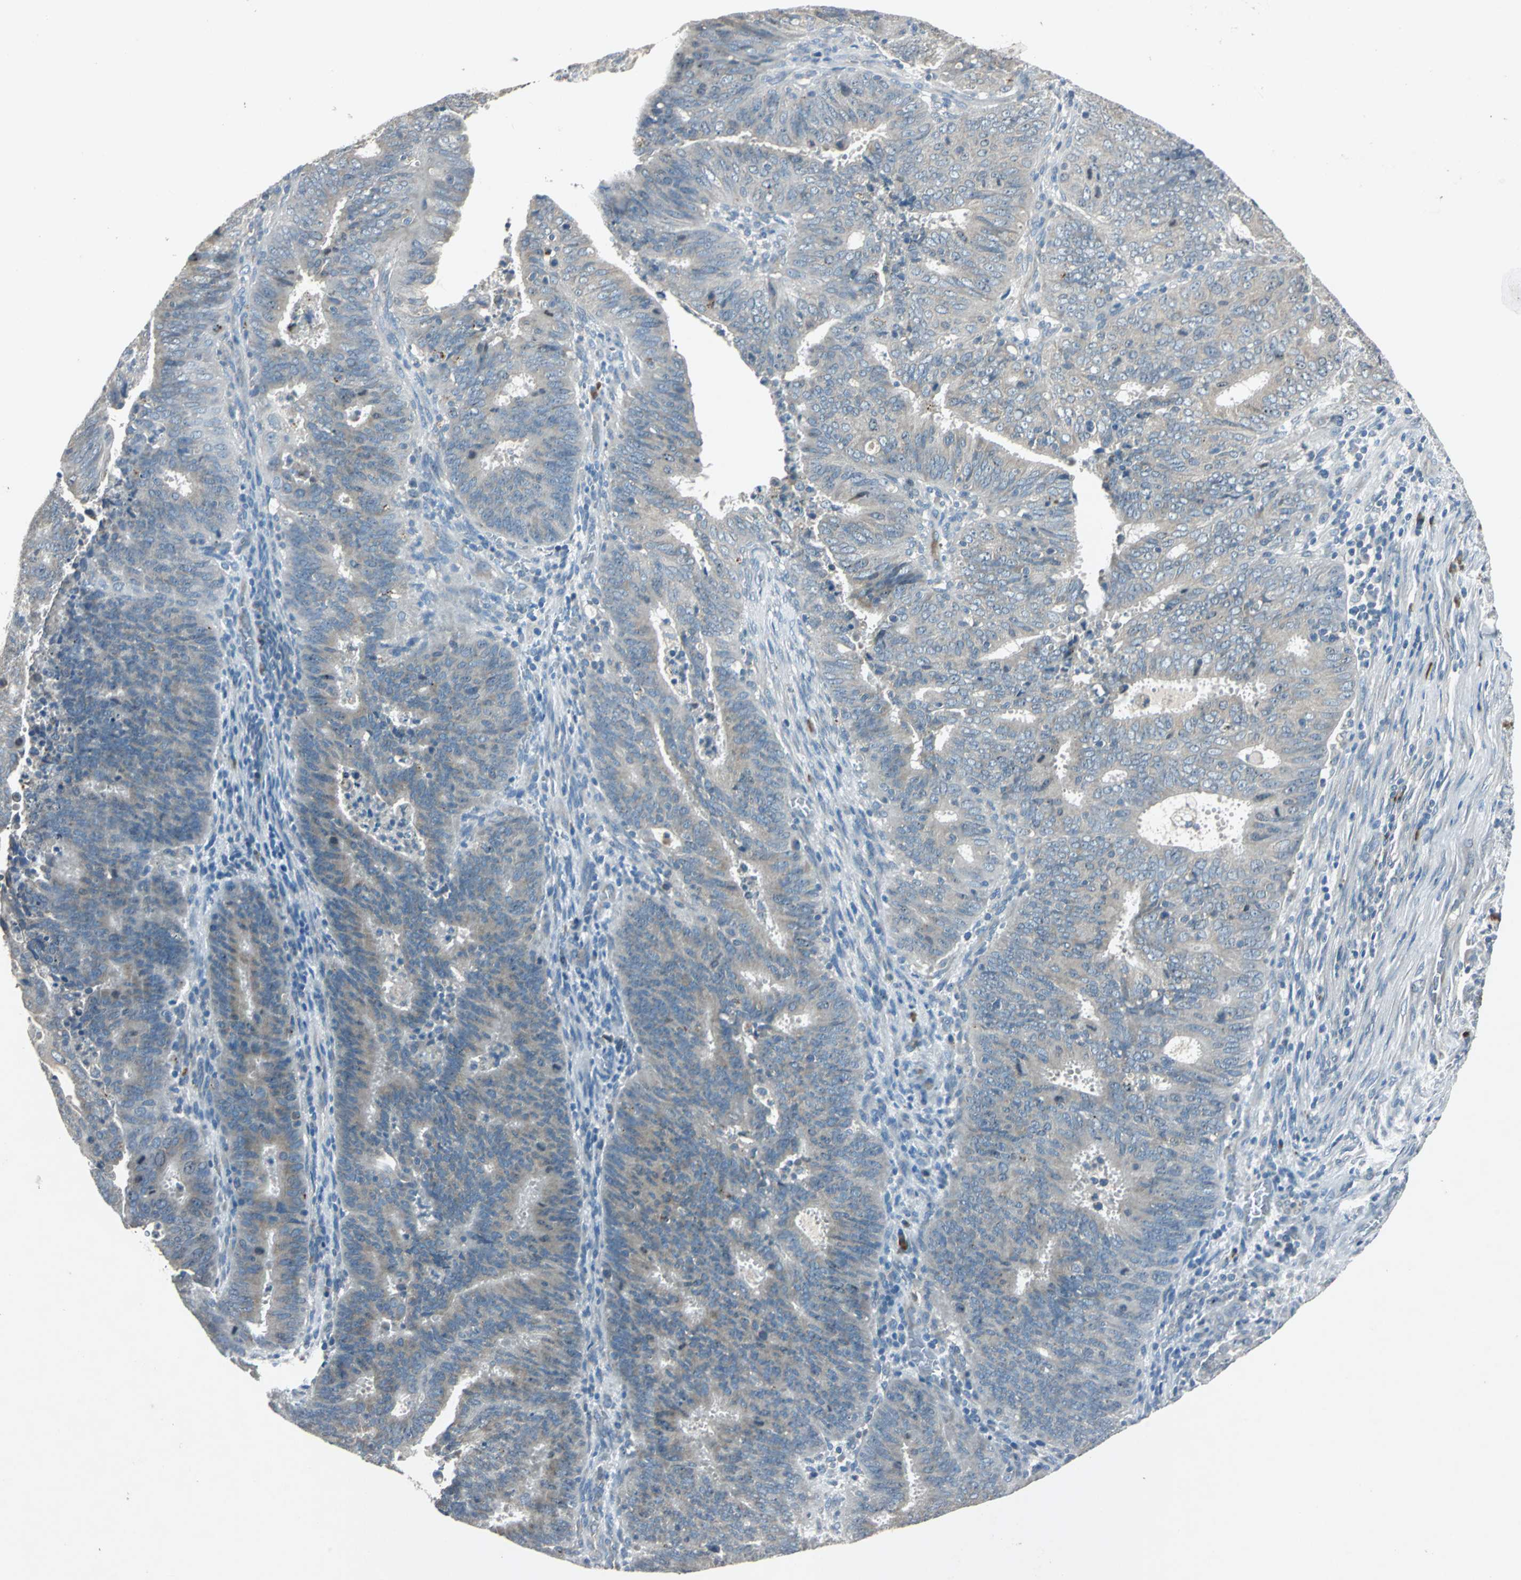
{"staining": {"intensity": "weak", "quantity": ">75%", "location": "cytoplasmic/membranous"}, "tissue": "cervical cancer", "cell_type": "Tumor cells", "image_type": "cancer", "snomed": [{"axis": "morphology", "description": "Adenocarcinoma, NOS"}, {"axis": "topography", "description": "Cervix"}], "caption": "Cervical cancer was stained to show a protein in brown. There is low levels of weak cytoplasmic/membranous expression in about >75% of tumor cells. (Stains: DAB (3,3'-diaminobenzidine) in brown, nuclei in blue, Microscopy: brightfield microscopy at high magnification).", "gene": "SLC2A13", "patient": {"sex": "female", "age": 44}}